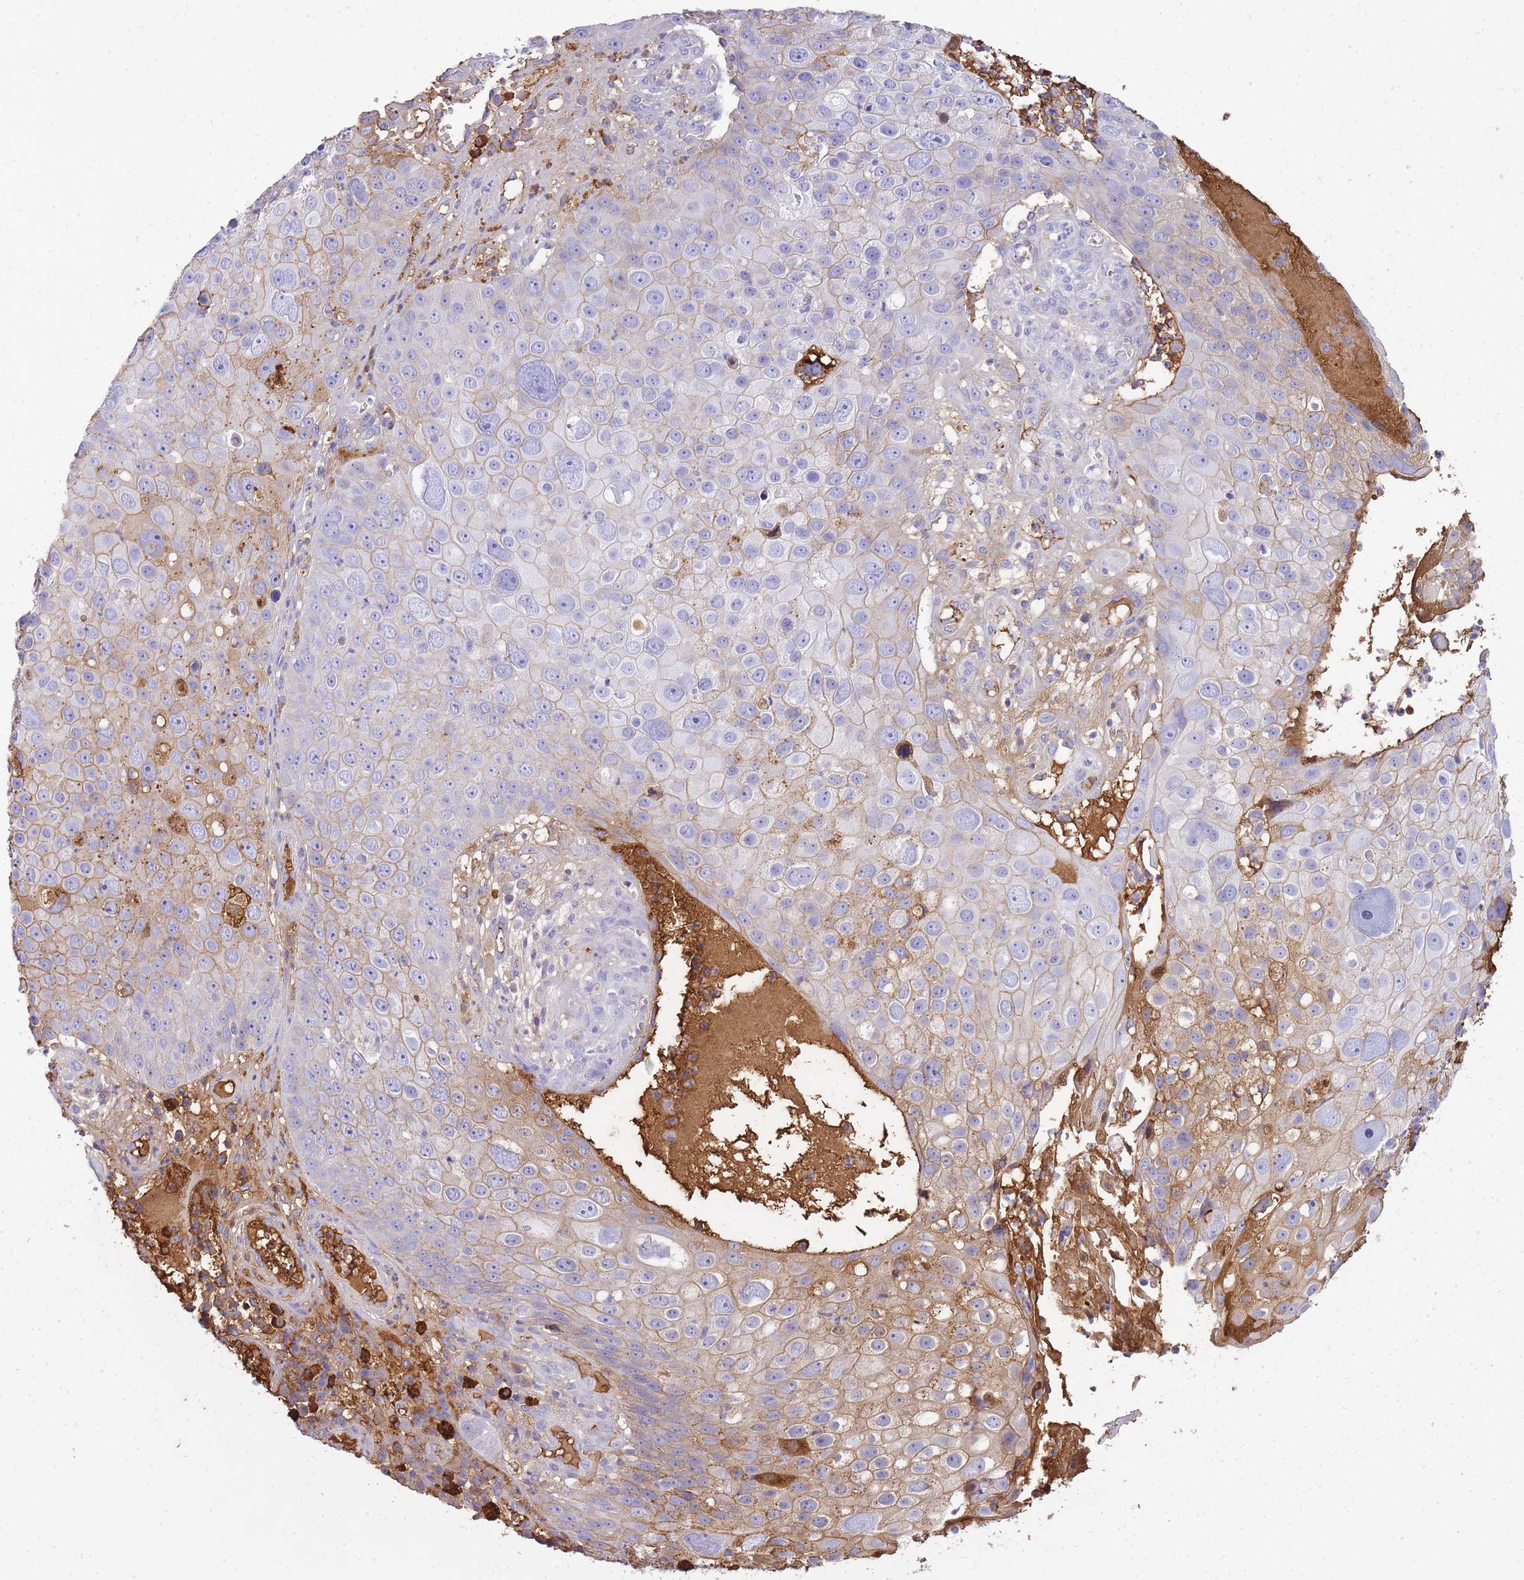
{"staining": {"intensity": "moderate", "quantity": "<25%", "location": "cytoplasmic/membranous"}, "tissue": "skin cancer", "cell_type": "Tumor cells", "image_type": "cancer", "snomed": [{"axis": "morphology", "description": "Squamous cell carcinoma, NOS"}, {"axis": "topography", "description": "Skin"}], "caption": "A brown stain highlights moderate cytoplasmic/membranous expression of a protein in human skin cancer tumor cells.", "gene": "IGKV1D-42", "patient": {"sex": "male", "age": 71}}